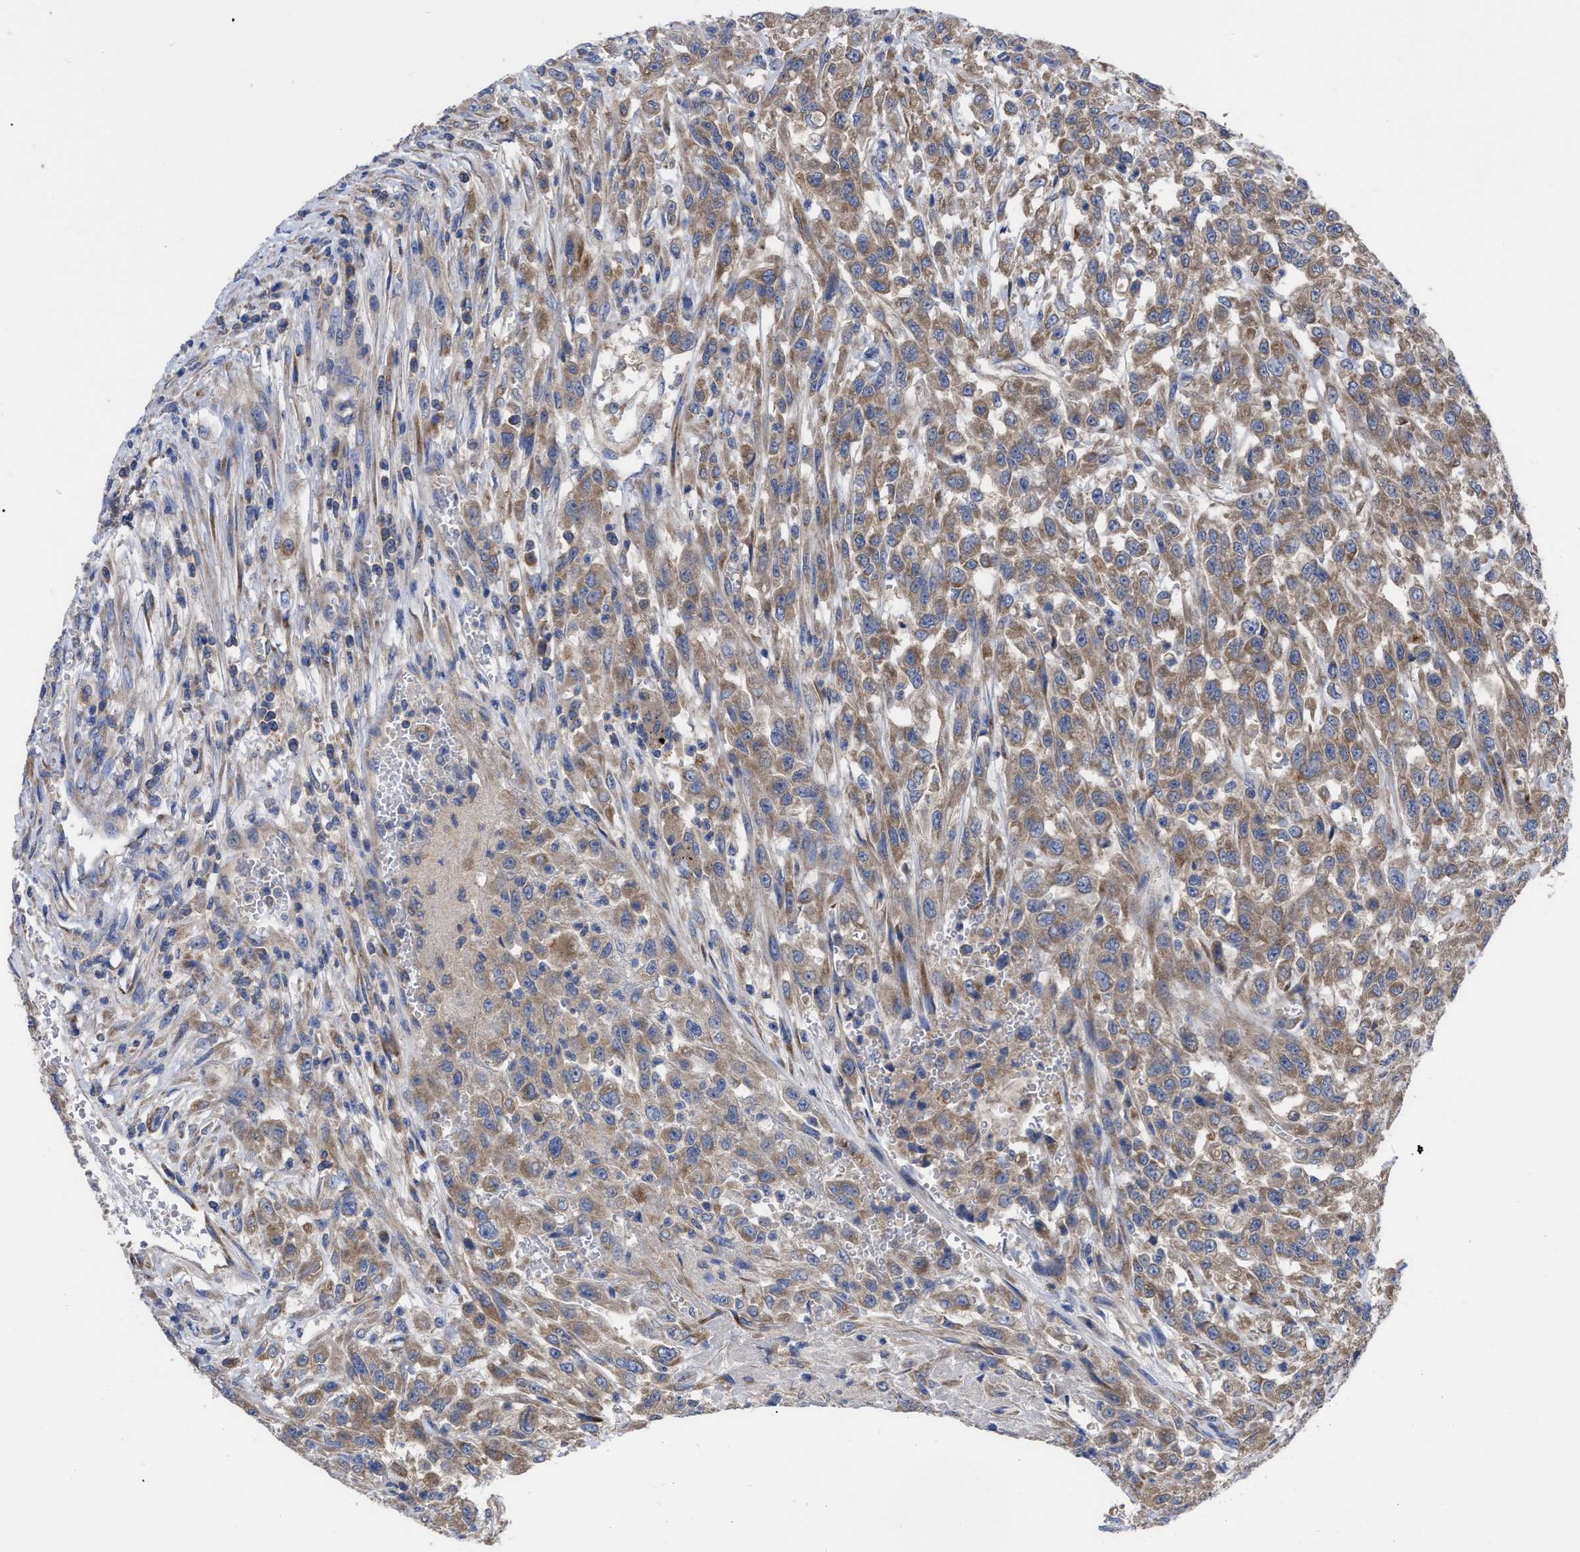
{"staining": {"intensity": "moderate", "quantity": ">75%", "location": "cytoplasmic/membranous"}, "tissue": "urothelial cancer", "cell_type": "Tumor cells", "image_type": "cancer", "snomed": [{"axis": "morphology", "description": "Urothelial carcinoma, High grade"}, {"axis": "topography", "description": "Urinary bladder"}], "caption": "IHC micrograph of human high-grade urothelial carcinoma stained for a protein (brown), which displays medium levels of moderate cytoplasmic/membranous staining in approximately >75% of tumor cells.", "gene": "CDKN2C", "patient": {"sex": "male", "age": 46}}